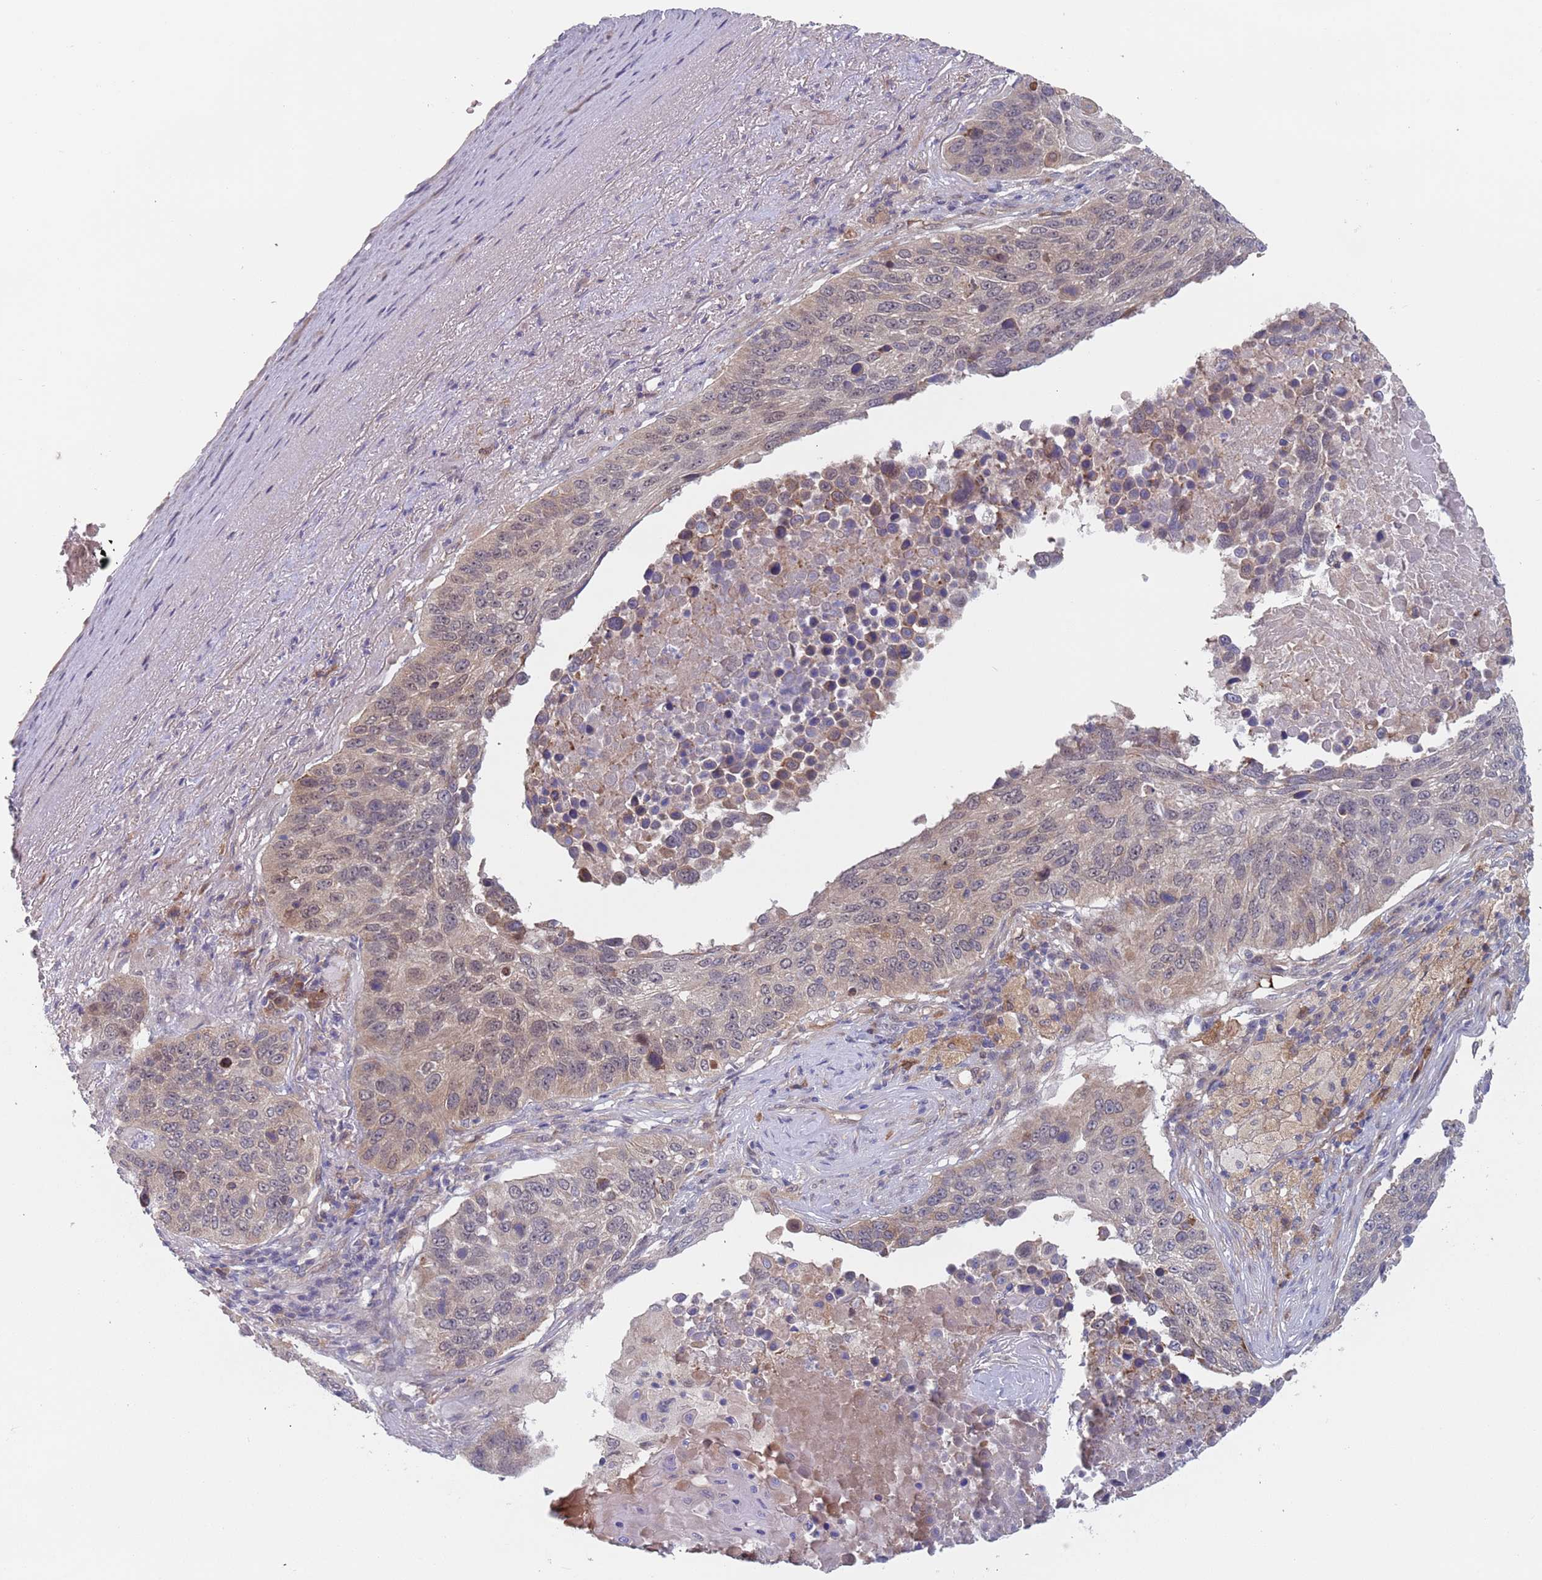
{"staining": {"intensity": "moderate", "quantity": "25%-75%", "location": "cytoplasmic/membranous,nuclear"}, "tissue": "lung cancer", "cell_type": "Tumor cells", "image_type": "cancer", "snomed": [{"axis": "morphology", "description": "Normal tissue, NOS"}, {"axis": "morphology", "description": "Squamous cell carcinoma, NOS"}, {"axis": "topography", "description": "Lymph node"}, {"axis": "topography", "description": "Lung"}], "caption": "IHC image of neoplastic tissue: human lung squamous cell carcinoma stained using IHC demonstrates medium levels of moderate protein expression localized specifically in the cytoplasmic/membranous and nuclear of tumor cells, appearing as a cytoplasmic/membranous and nuclear brown color.", "gene": "ZNF140", "patient": {"sex": "male", "age": 66}}